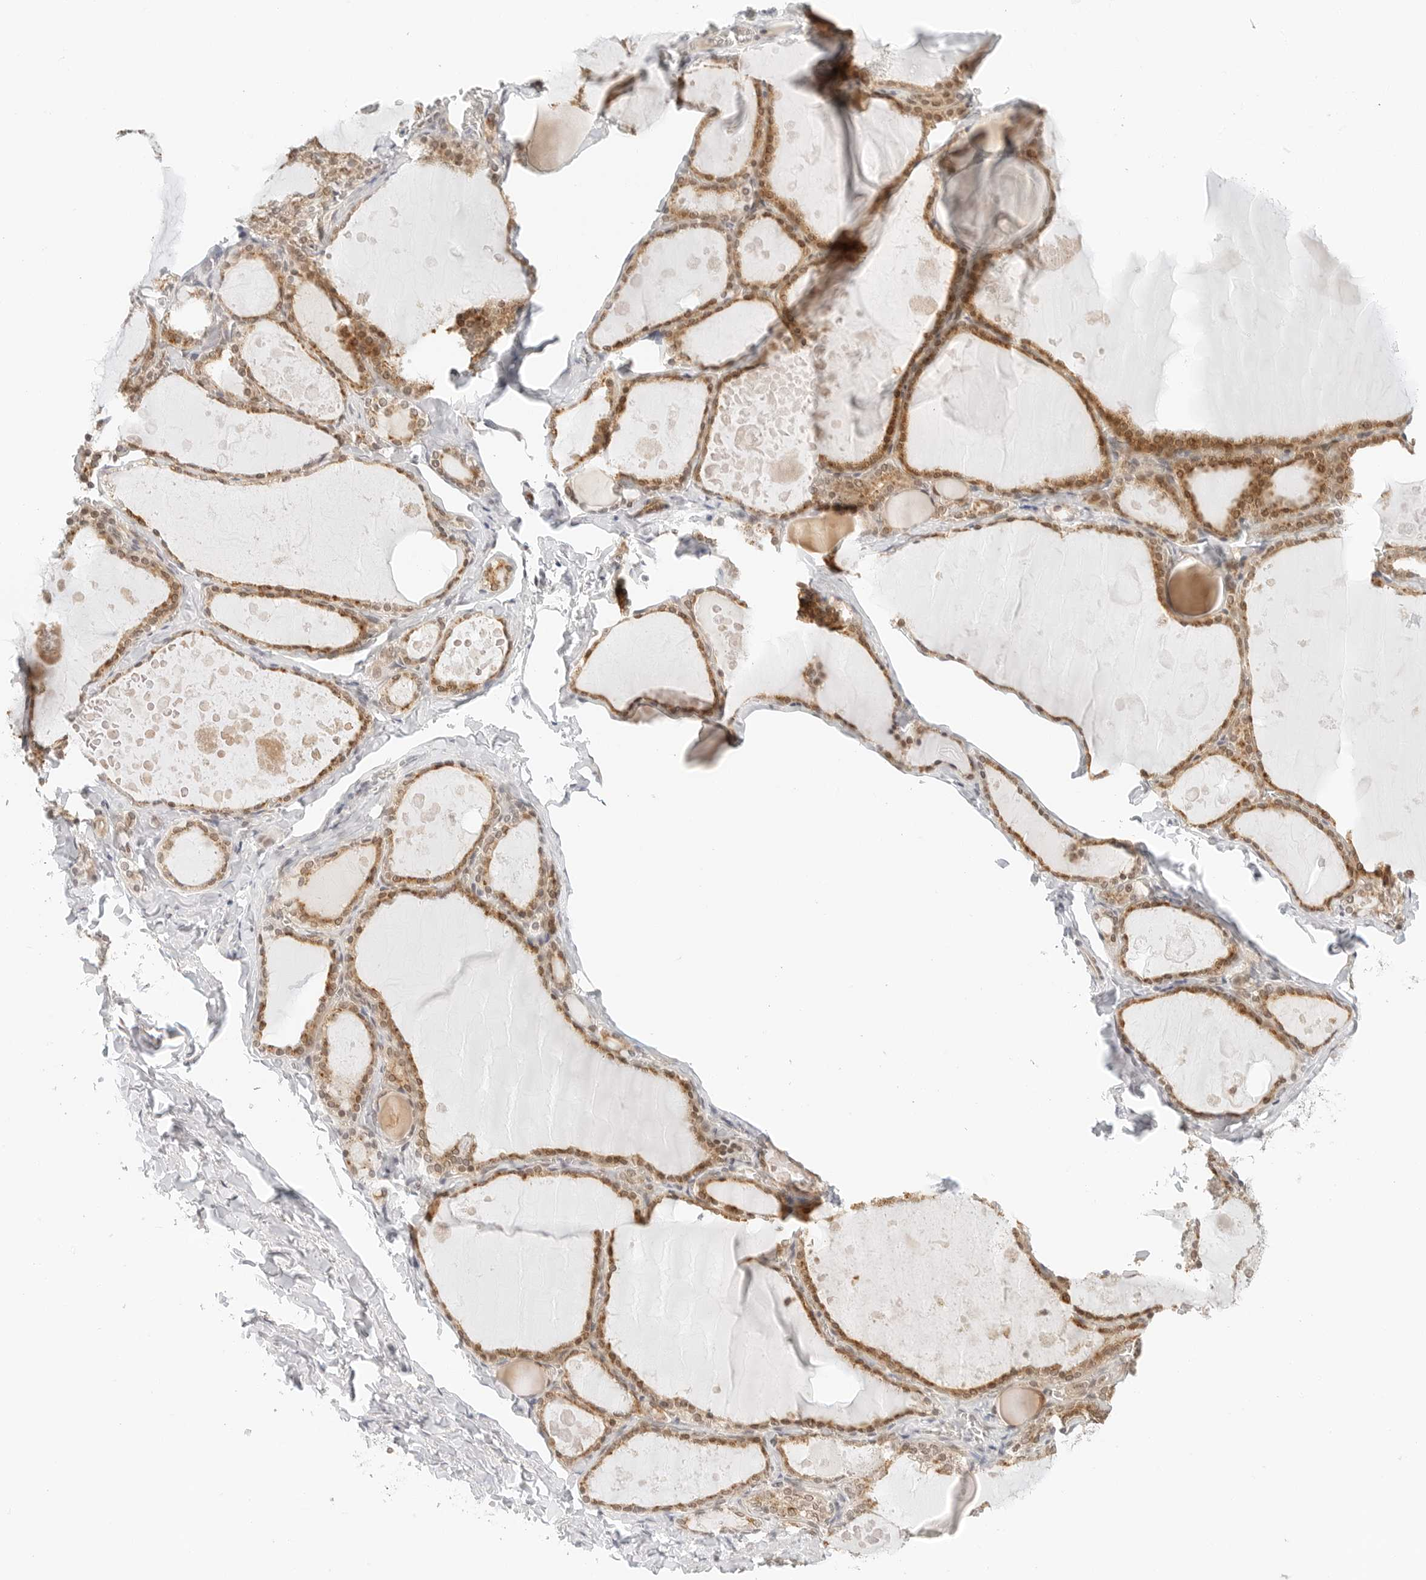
{"staining": {"intensity": "moderate", "quantity": ">75%", "location": "cytoplasmic/membranous,nuclear"}, "tissue": "thyroid gland", "cell_type": "Glandular cells", "image_type": "normal", "snomed": [{"axis": "morphology", "description": "Normal tissue, NOS"}, {"axis": "topography", "description": "Thyroid gland"}], "caption": "A photomicrograph of human thyroid gland stained for a protein exhibits moderate cytoplasmic/membranous,nuclear brown staining in glandular cells.", "gene": "NEO1", "patient": {"sex": "male", "age": 56}}